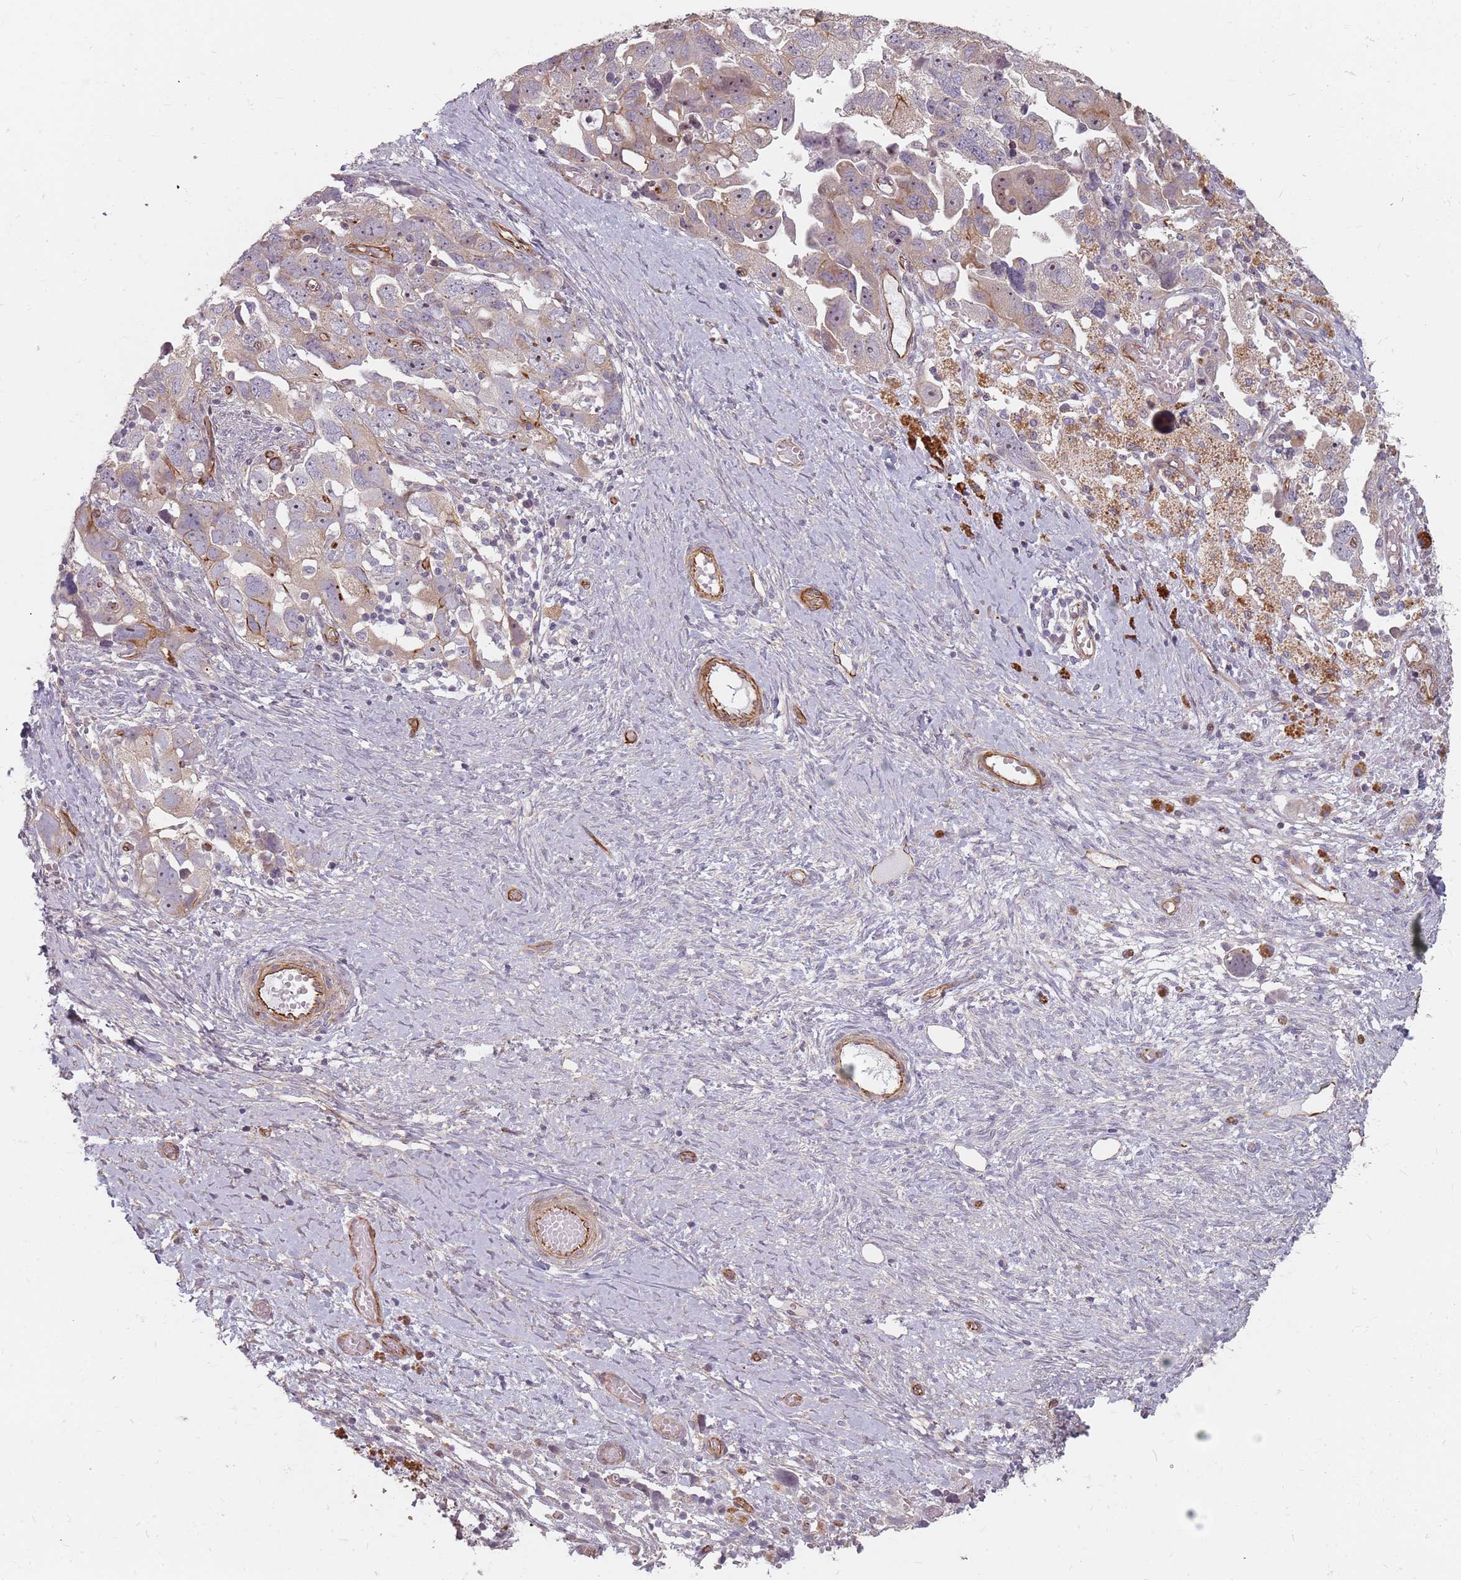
{"staining": {"intensity": "weak", "quantity": ">75%", "location": "cytoplasmic/membranous,nuclear"}, "tissue": "ovarian cancer", "cell_type": "Tumor cells", "image_type": "cancer", "snomed": [{"axis": "morphology", "description": "Carcinoma, NOS"}, {"axis": "morphology", "description": "Cystadenocarcinoma, serous, NOS"}, {"axis": "topography", "description": "Ovary"}], "caption": "Protein staining of carcinoma (ovarian) tissue reveals weak cytoplasmic/membranous and nuclear staining in approximately >75% of tumor cells.", "gene": "GAS2L3", "patient": {"sex": "female", "age": 69}}